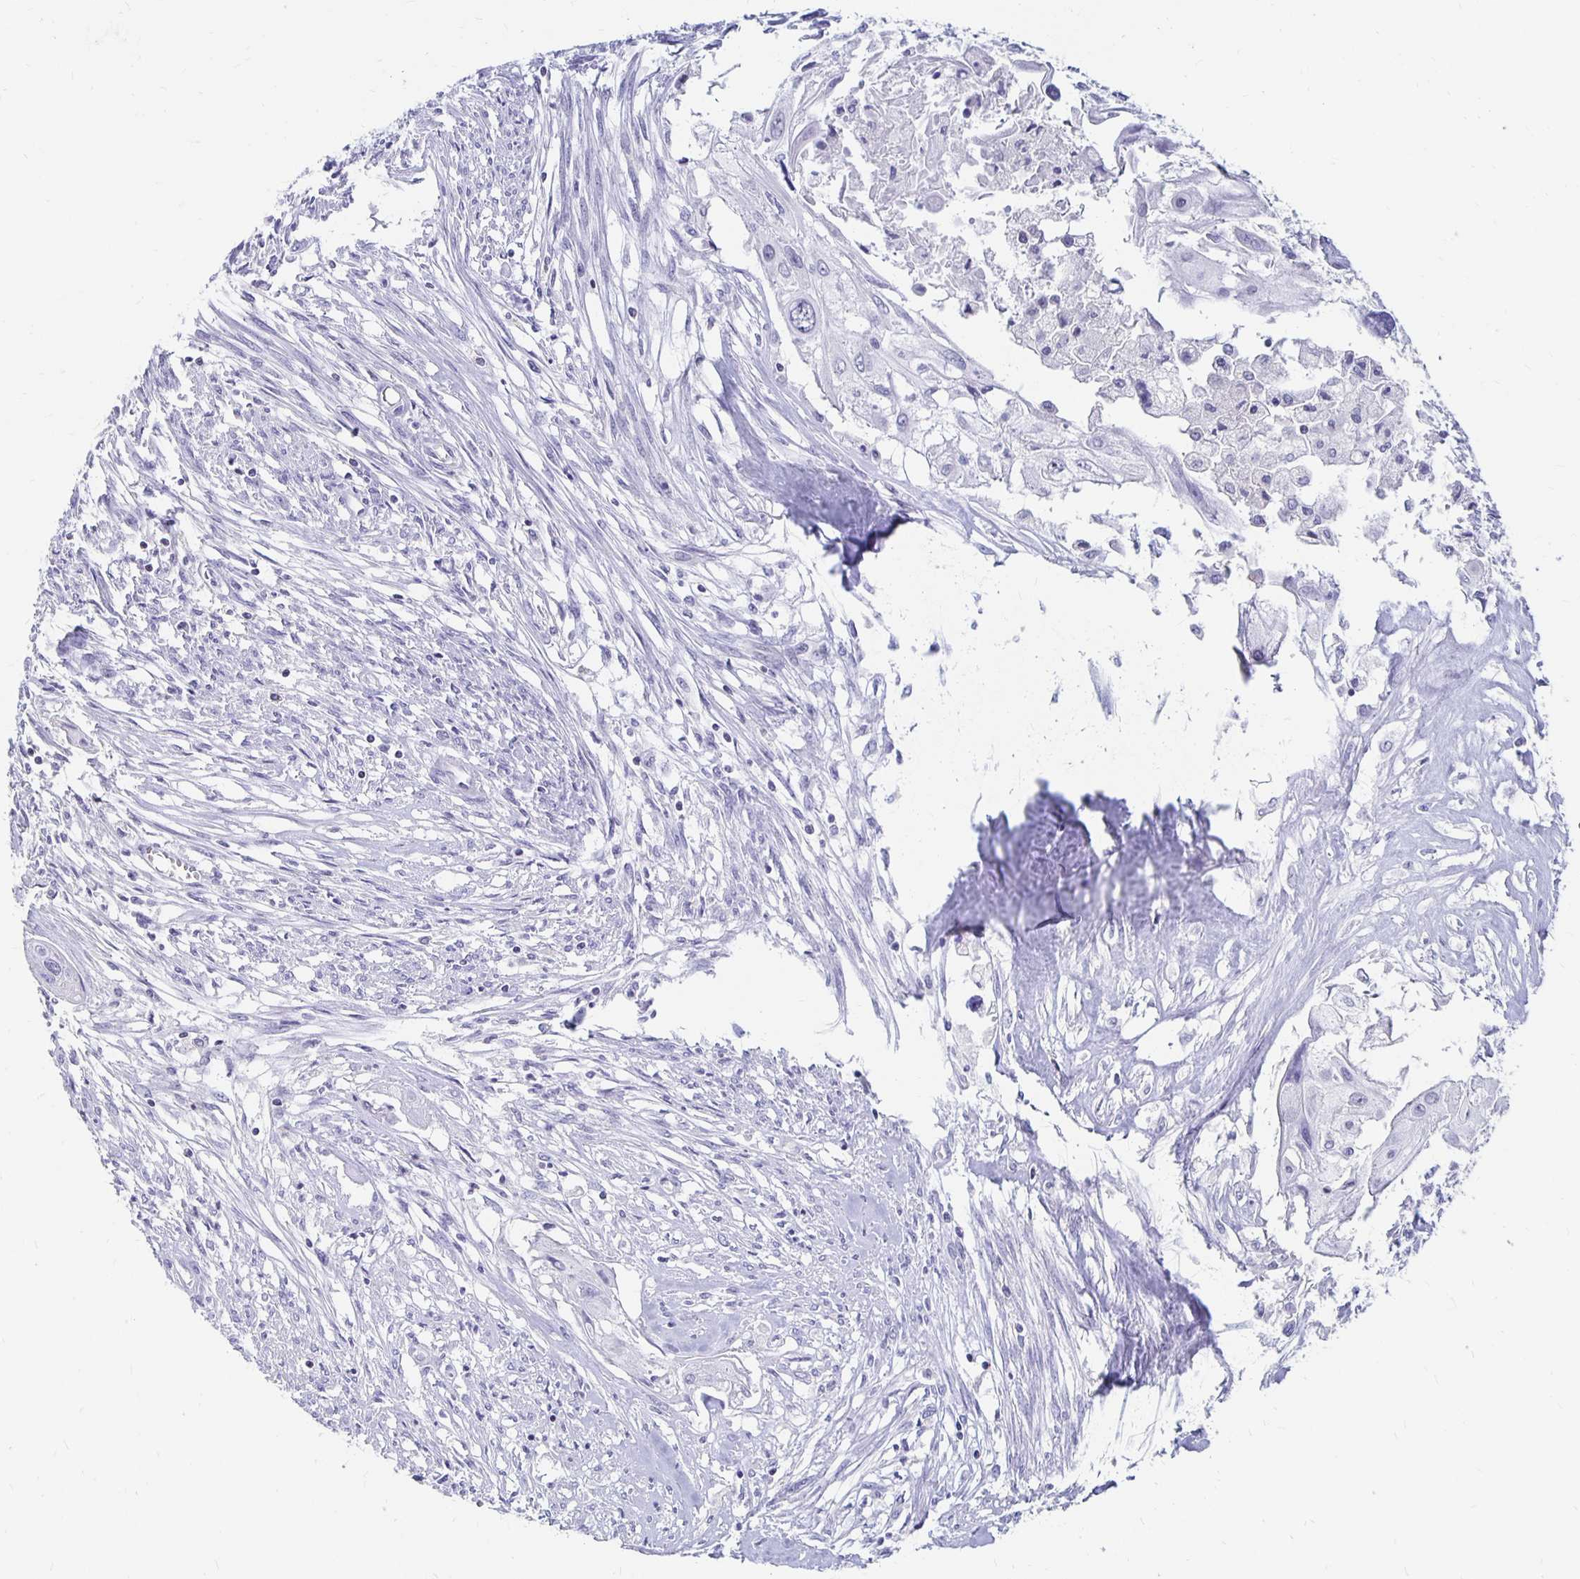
{"staining": {"intensity": "negative", "quantity": "none", "location": "none"}, "tissue": "cervical cancer", "cell_type": "Tumor cells", "image_type": "cancer", "snomed": [{"axis": "morphology", "description": "Squamous cell carcinoma, NOS"}, {"axis": "topography", "description": "Cervix"}], "caption": "Histopathology image shows no significant protein positivity in tumor cells of cervical squamous cell carcinoma.", "gene": "SYT2", "patient": {"sex": "female", "age": 49}}